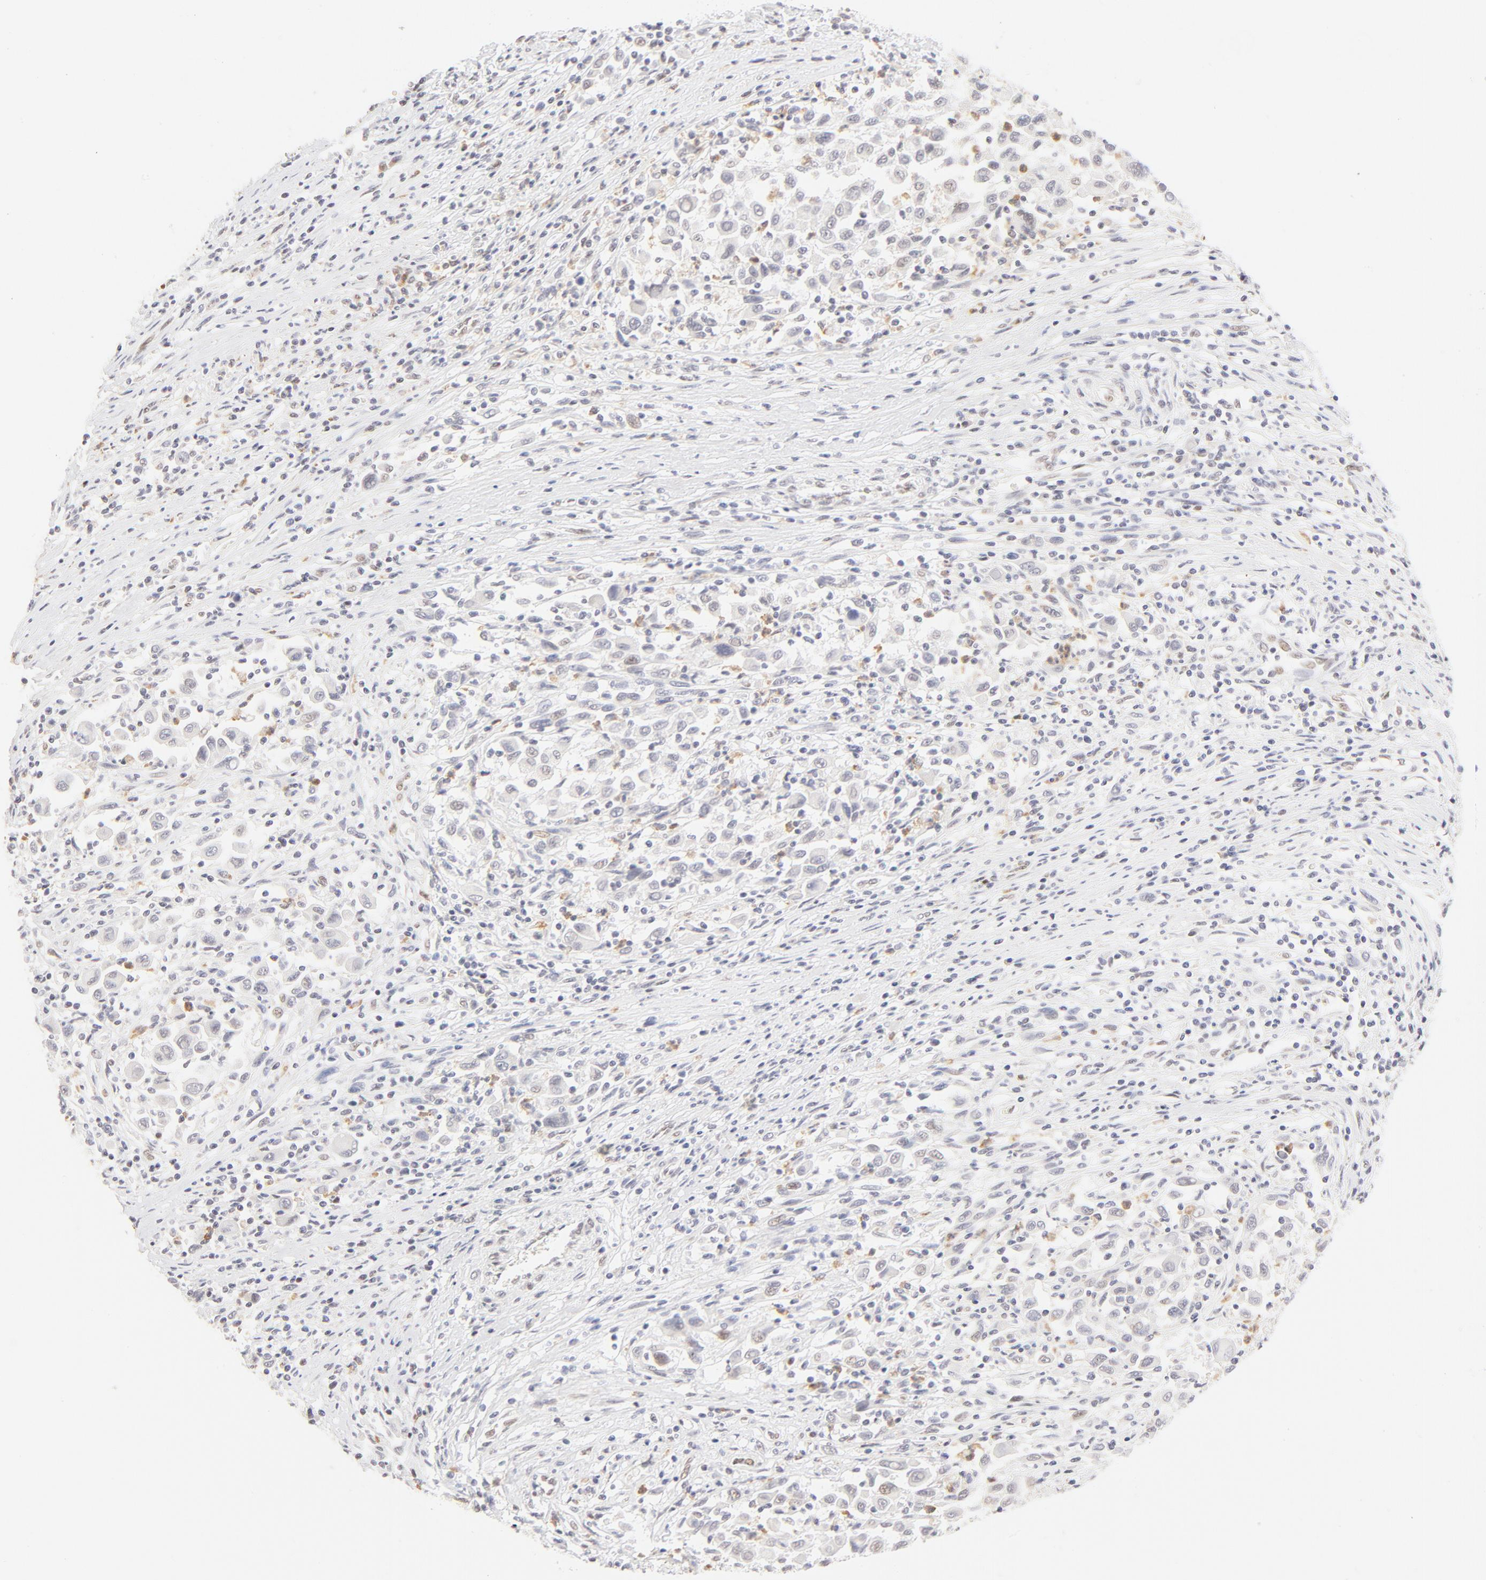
{"staining": {"intensity": "negative", "quantity": "none", "location": "none"}, "tissue": "melanoma", "cell_type": "Tumor cells", "image_type": "cancer", "snomed": [{"axis": "morphology", "description": "Malignant melanoma, Metastatic site"}, {"axis": "topography", "description": "Lymph node"}], "caption": "The image demonstrates no significant positivity in tumor cells of malignant melanoma (metastatic site).", "gene": "PBX1", "patient": {"sex": "male", "age": 61}}